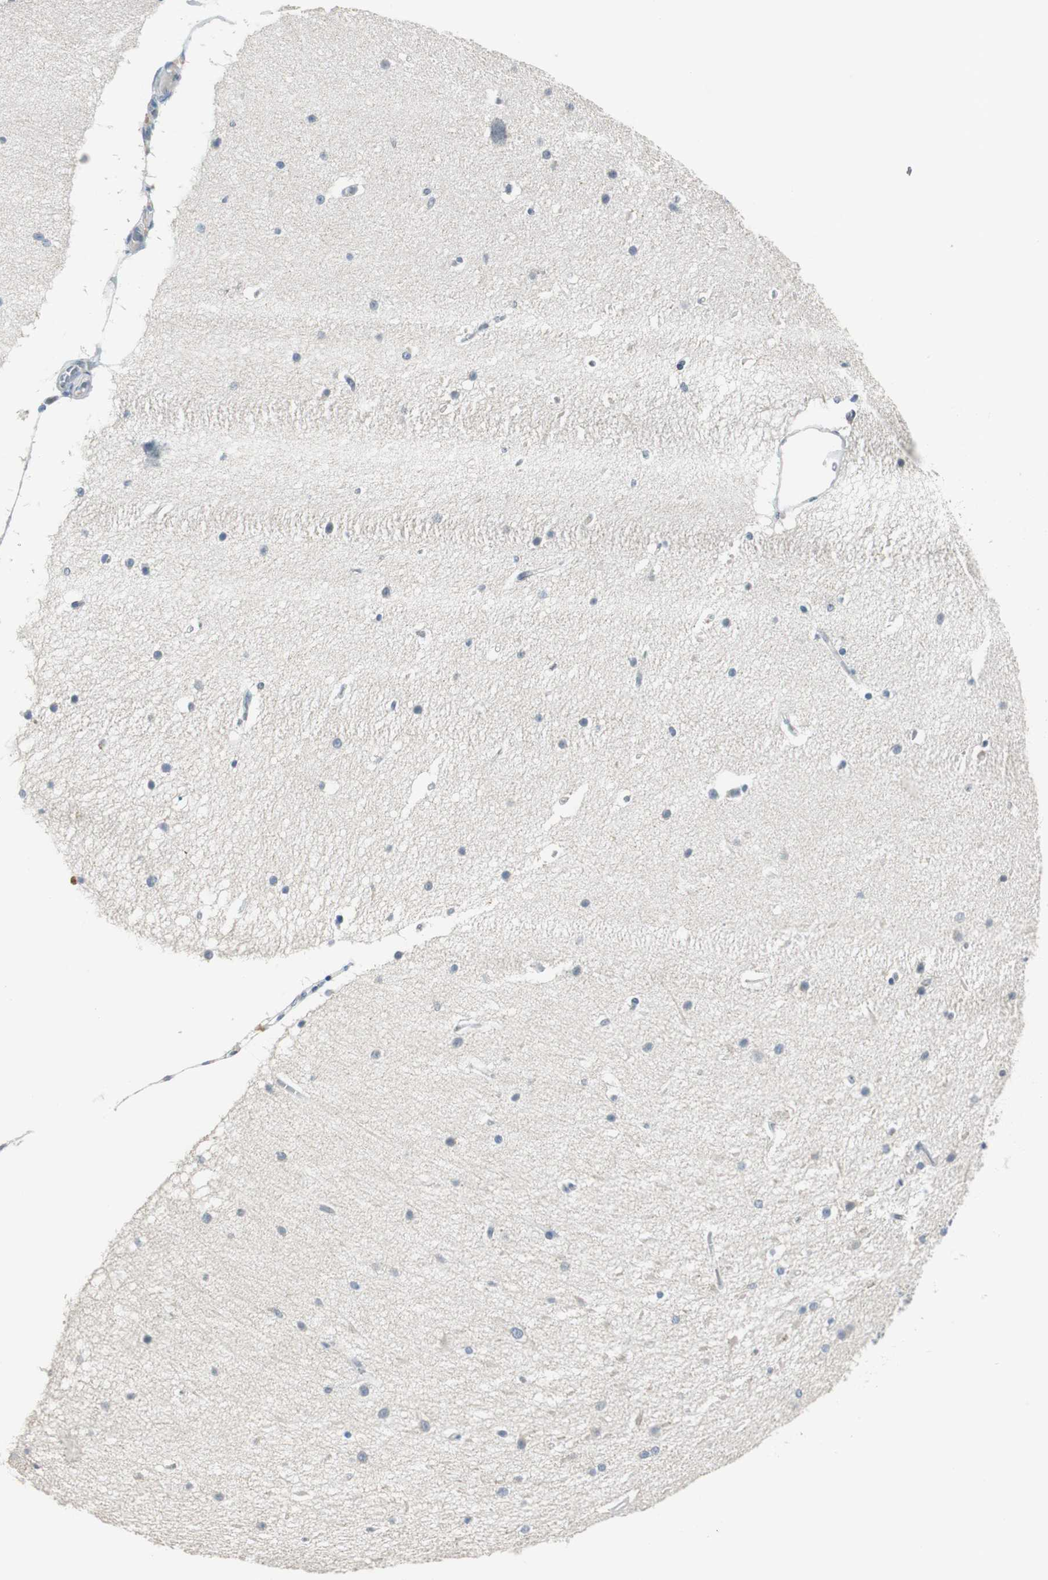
{"staining": {"intensity": "negative", "quantity": "none", "location": "none"}, "tissue": "cerebellum", "cell_type": "Cells in molecular layer", "image_type": "normal", "snomed": [{"axis": "morphology", "description": "Normal tissue, NOS"}, {"axis": "topography", "description": "Cerebellum"}], "caption": "IHC photomicrograph of unremarkable human cerebellum stained for a protein (brown), which demonstrates no positivity in cells in molecular layer.", "gene": "MSTO1", "patient": {"sex": "female", "age": 54}}